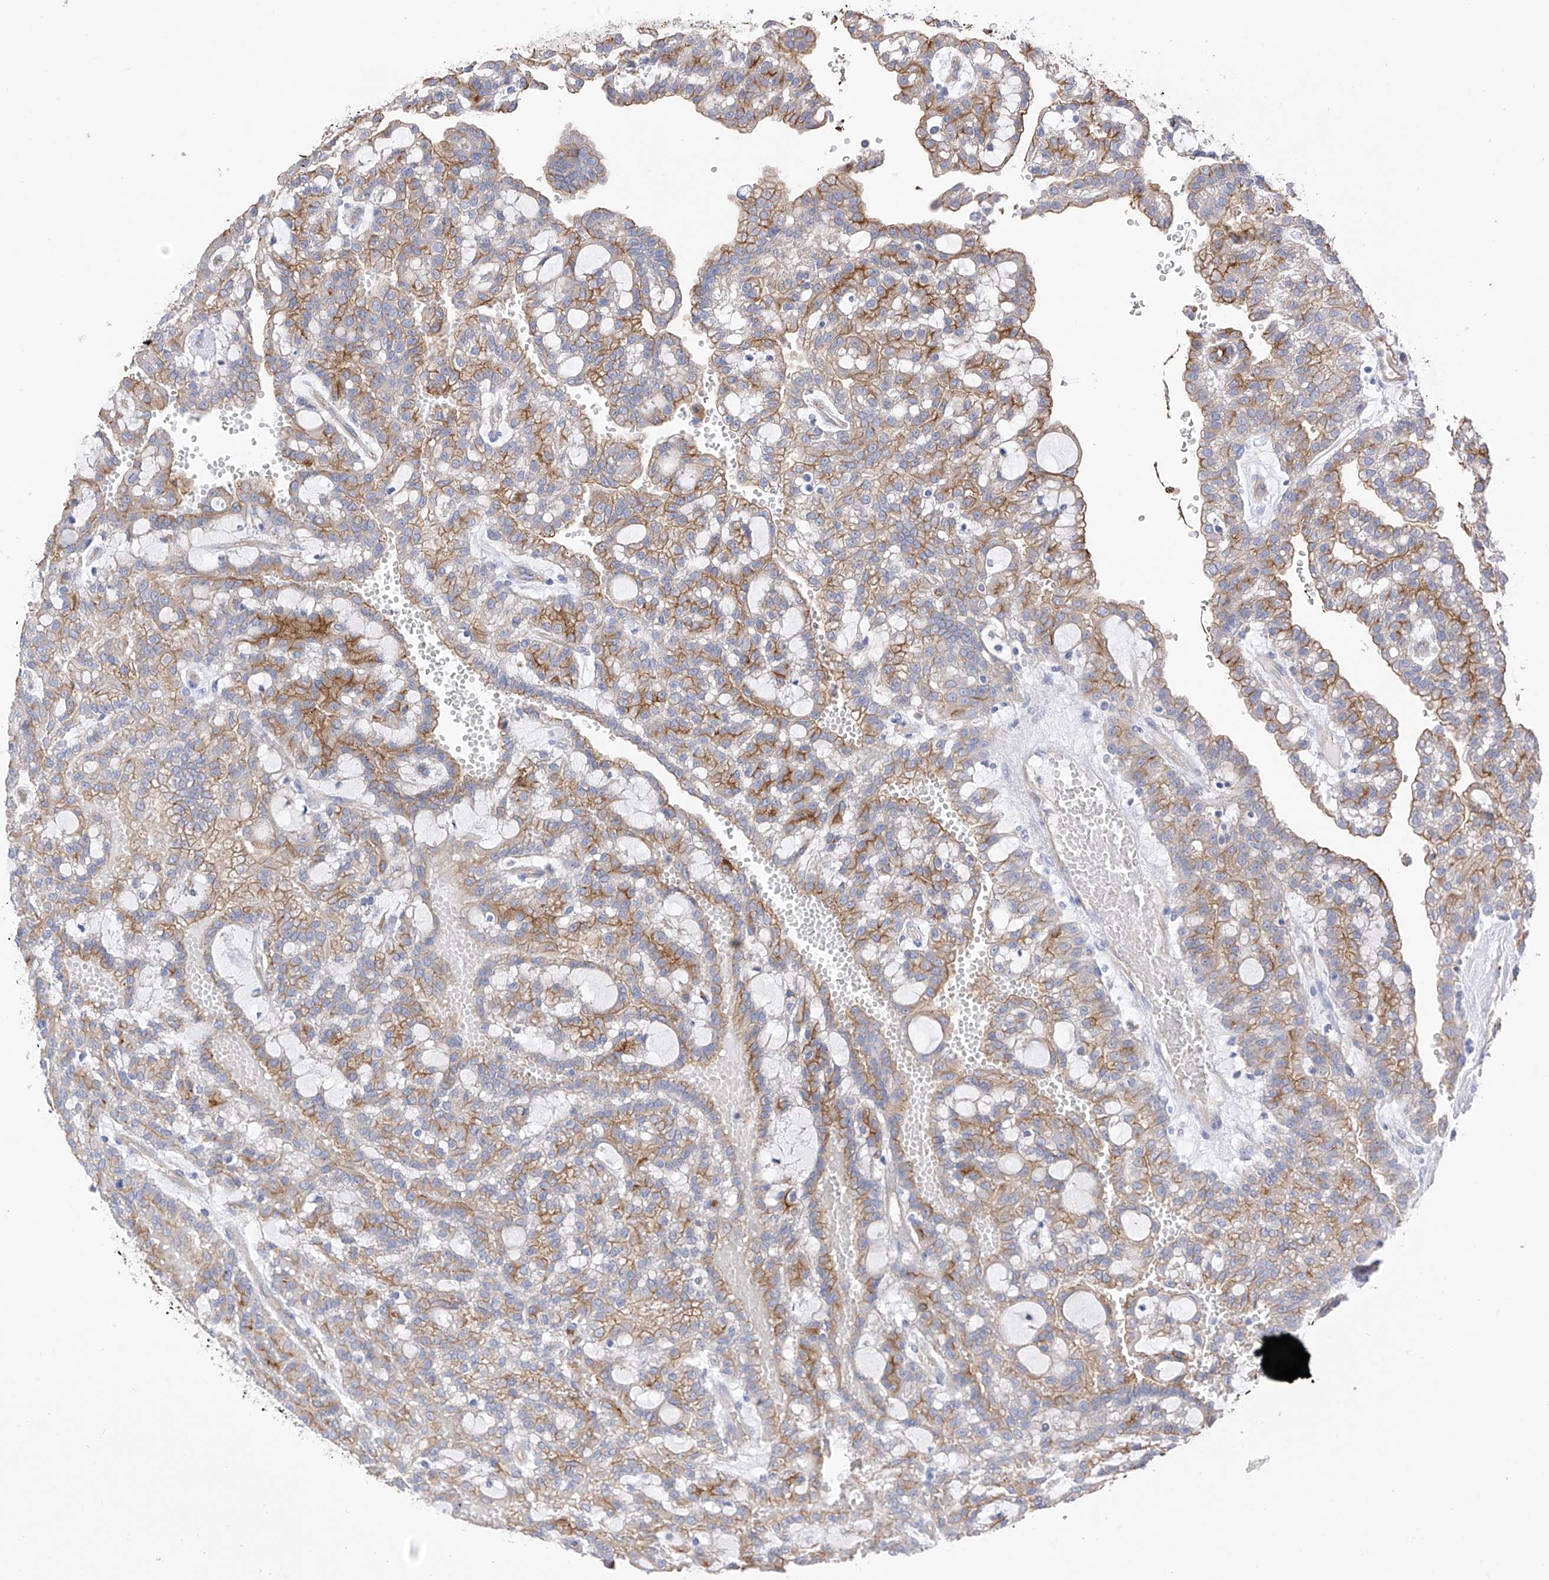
{"staining": {"intensity": "moderate", "quantity": "25%-75%", "location": "cytoplasmic/membranous"}, "tissue": "renal cancer", "cell_type": "Tumor cells", "image_type": "cancer", "snomed": [{"axis": "morphology", "description": "Adenocarcinoma, NOS"}, {"axis": "topography", "description": "Kidney"}], "caption": "Immunohistochemical staining of renal adenocarcinoma displays medium levels of moderate cytoplasmic/membranous expression in approximately 25%-75% of tumor cells. (brown staining indicates protein expression, while blue staining denotes nuclei).", "gene": "ITGA9", "patient": {"sex": "male", "age": 63}}